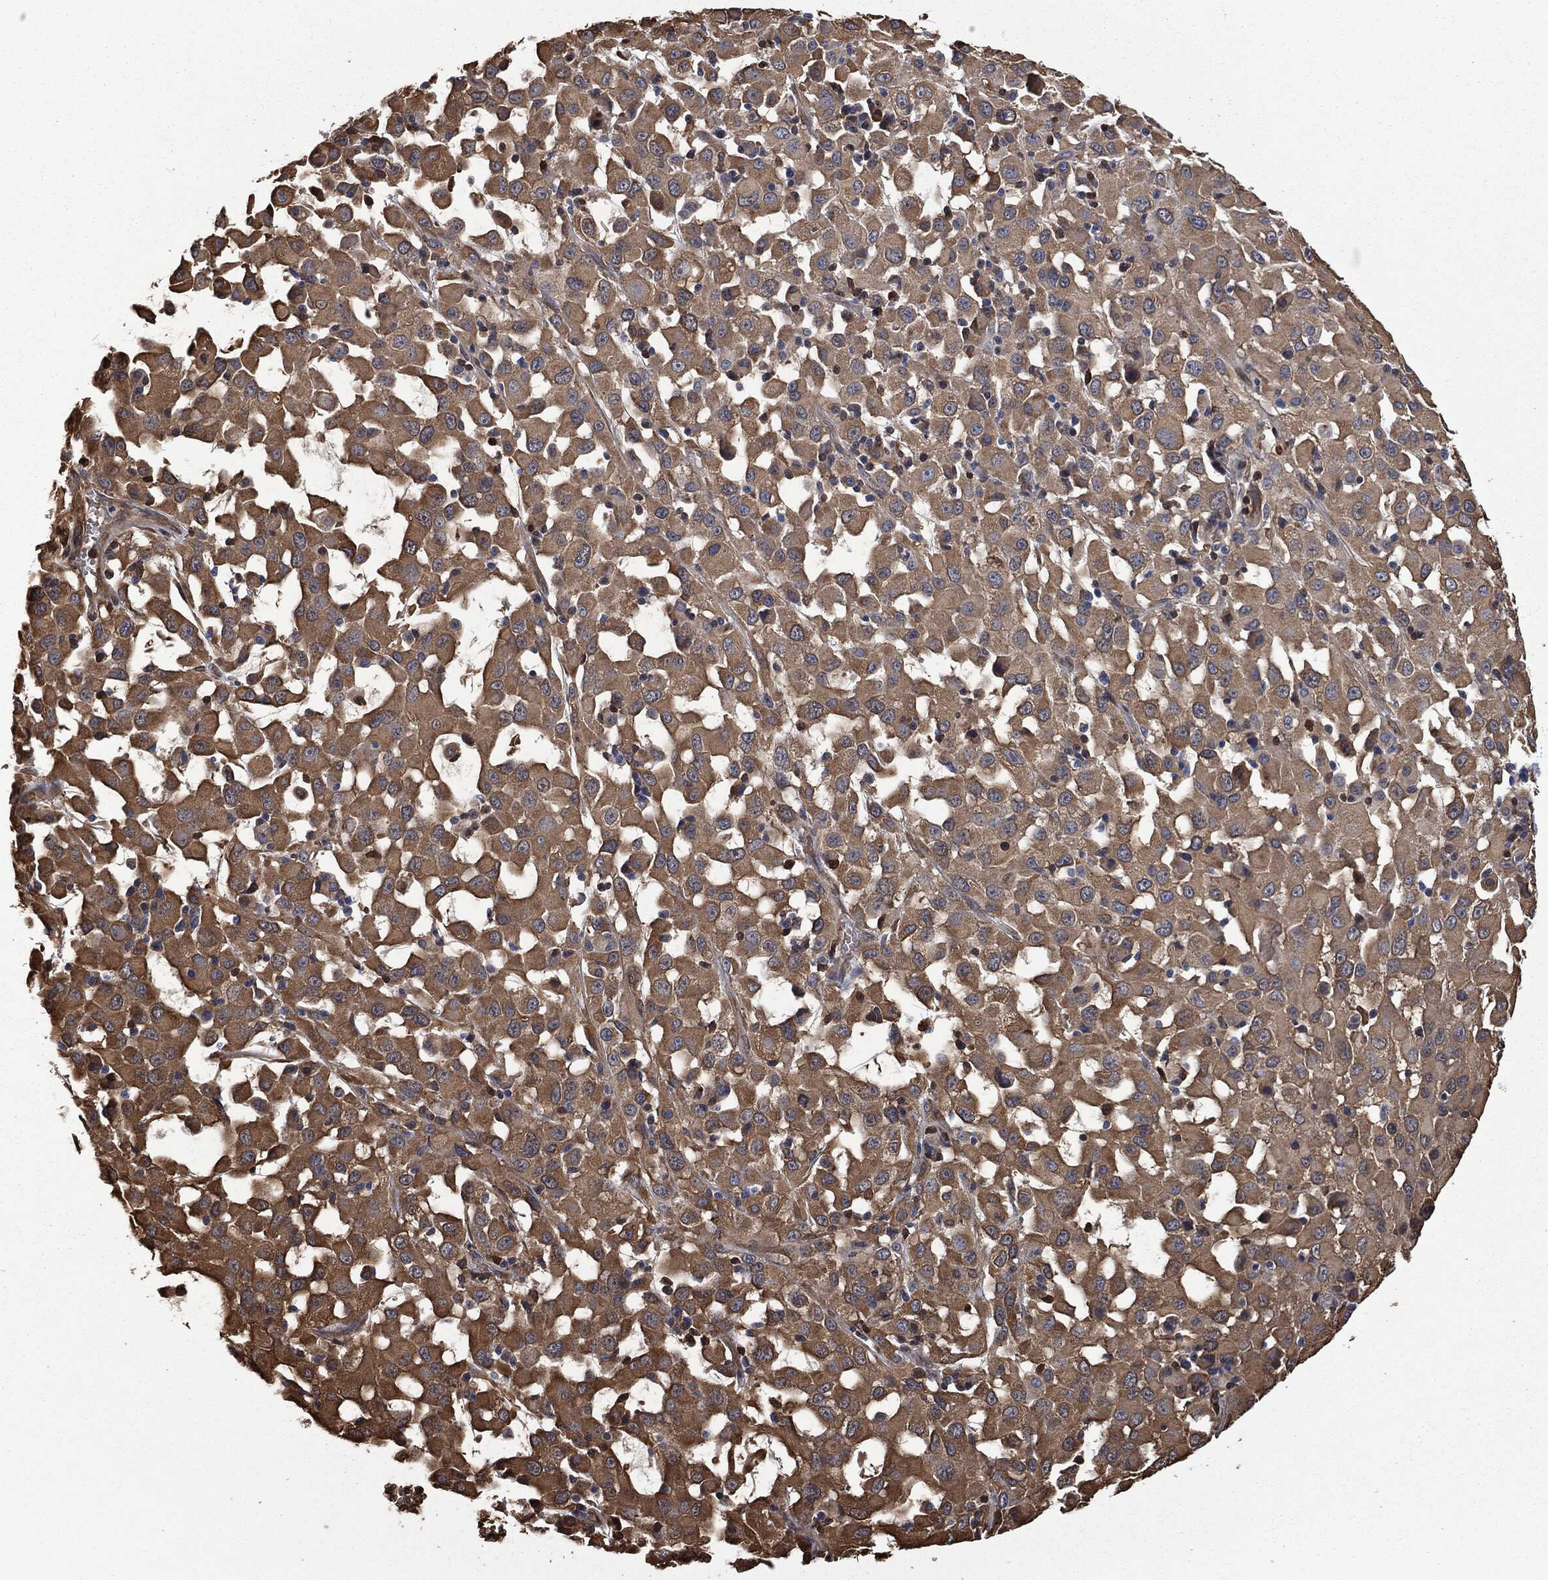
{"staining": {"intensity": "moderate", "quantity": ">75%", "location": "cytoplasmic/membranous"}, "tissue": "melanoma", "cell_type": "Tumor cells", "image_type": "cancer", "snomed": [{"axis": "morphology", "description": "Malignant melanoma, Metastatic site"}, {"axis": "topography", "description": "Lymph node"}], "caption": "A medium amount of moderate cytoplasmic/membranous expression is identified in approximately >75% of tumor cells in melanoma tissue.", "gene": "PRDX4", "patient": {"sex": "male", "age": 50}}